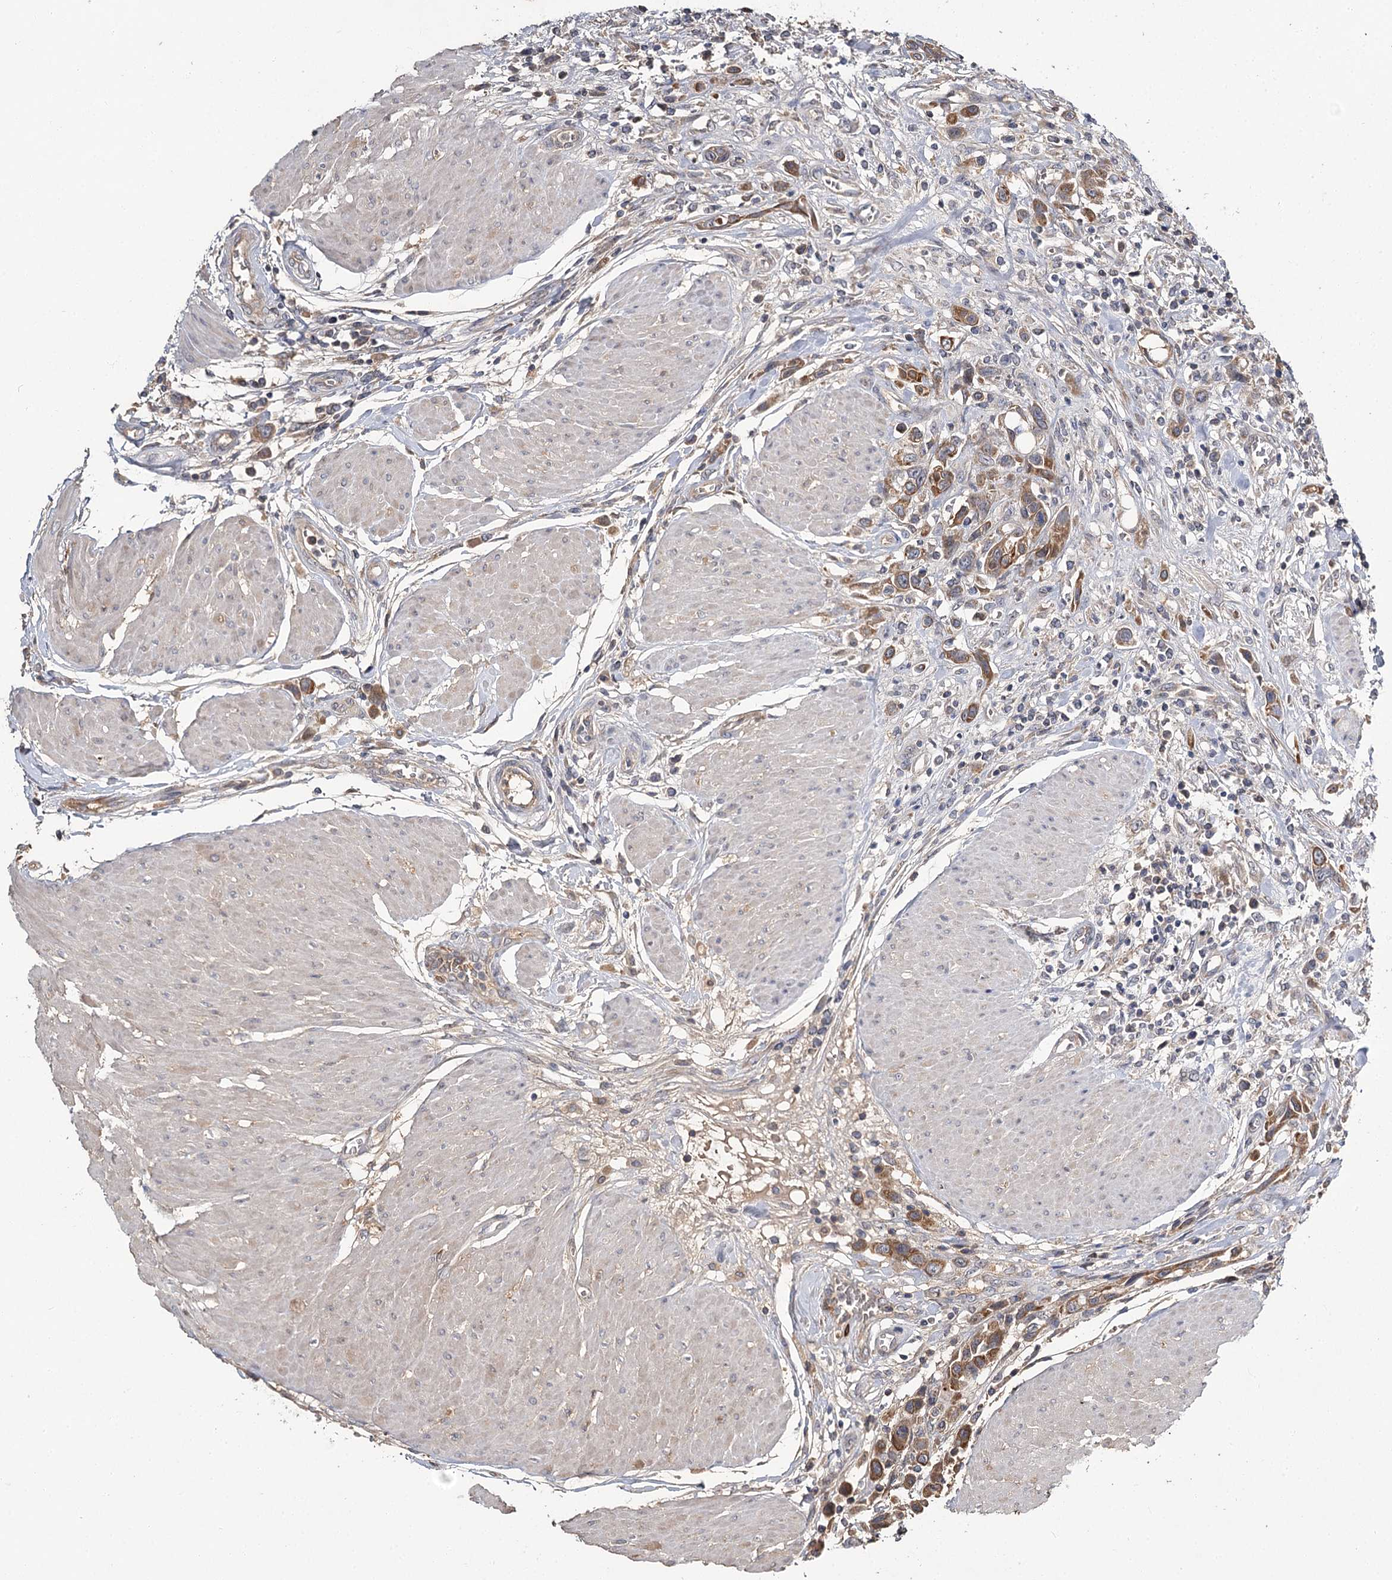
{"staining": {"intensity": "moderate", "quantity": ">75%", "location": "cytoplasmic/membranous"}, "tissue": "urothelial cancer", "cell_type": "Tumor cells", "image_type": "cancer", "snomed": [{"axis": "morphology", "description": "Urothelial carcinoma, High grade"}, {"axis": "topography", "description": "Urinary bladder"}], "caption": "Moderate cytoplasmic/membranous staining for a protein is present in about >75% of tumor cells of urothelial cancer using immunohistochemistry (IHC).", "gene": "MFN1", "patient": {"sex": "male", "age": 50}}